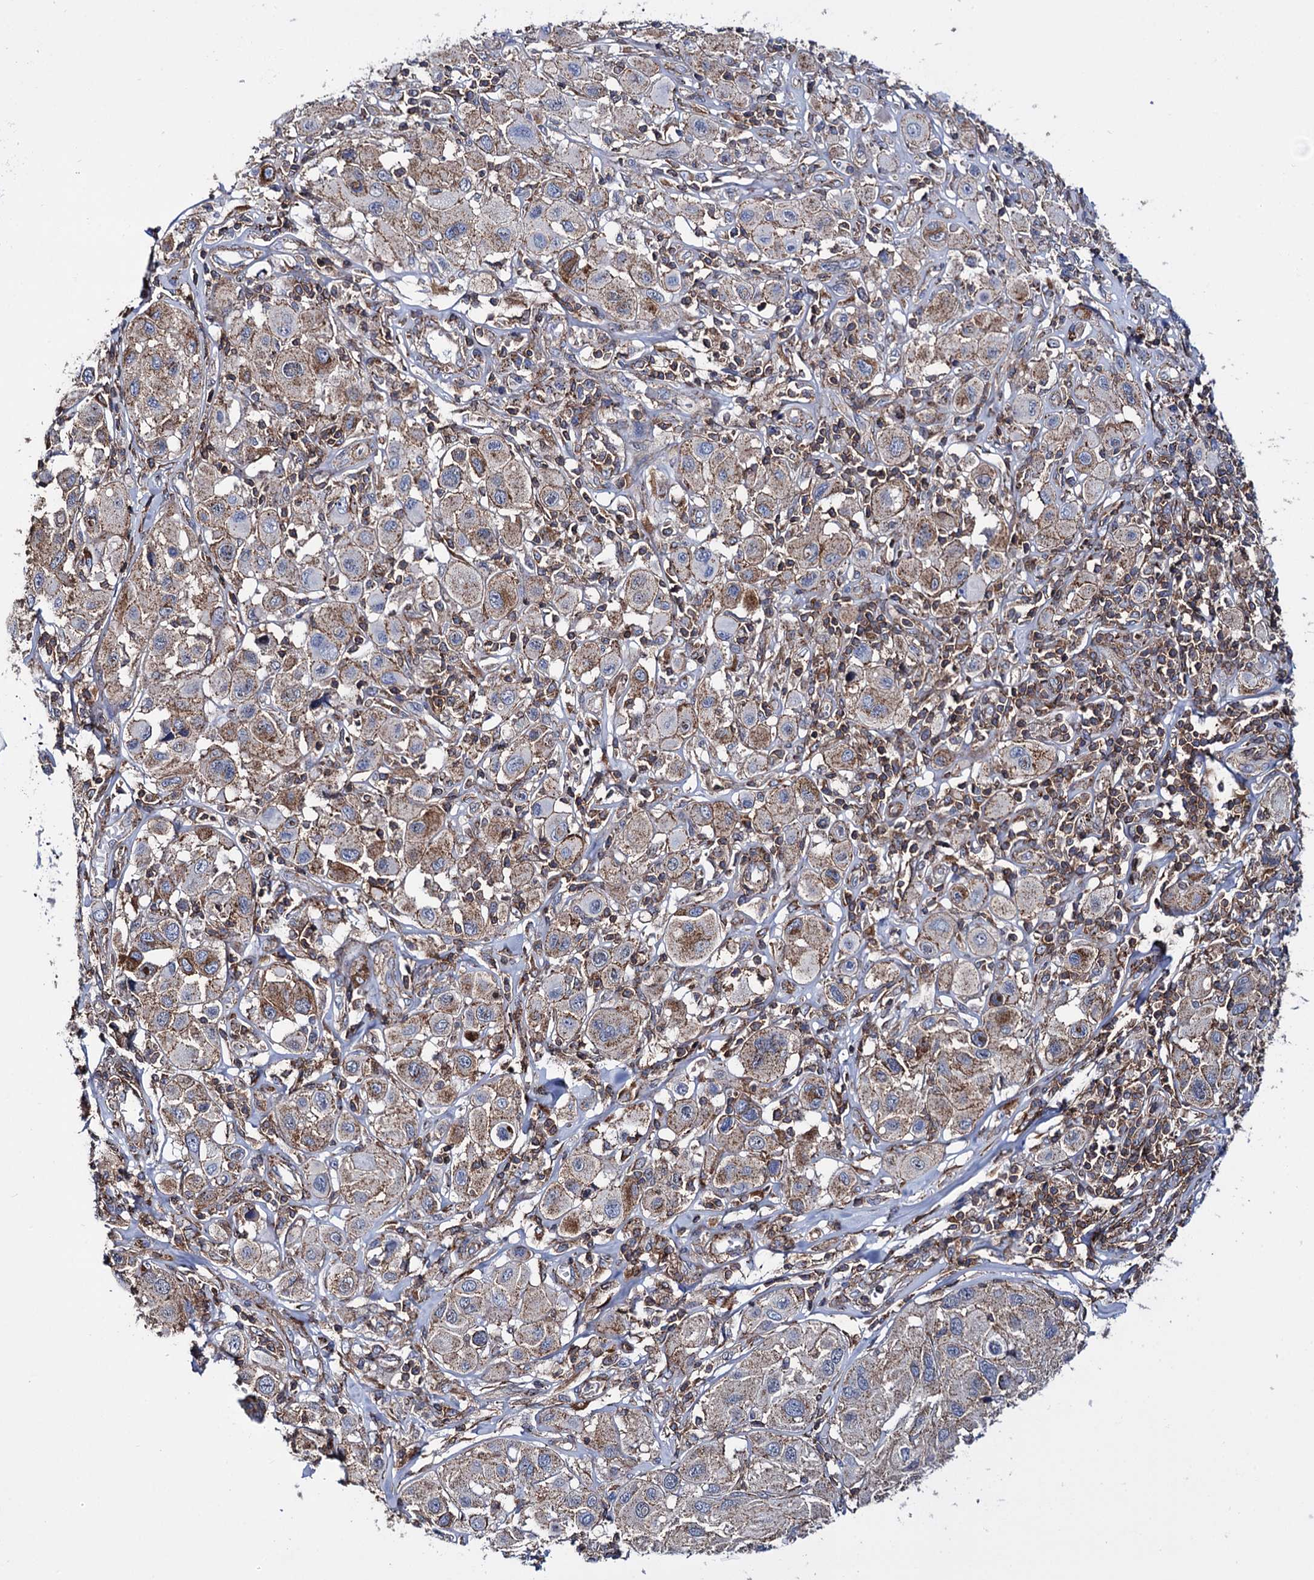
{"staining": {"intensity": "weak", "quantity": ">75%", "location": "cytoplasmic/membranous"}, "tissue": "melanoma", "cell_type": "Tumor cells", "image_type": "cancer", "snomed": [{"axis": "morphology", "description": "Malignant melanoma, Metastatic site"}, {"axis": "topography", "description": "Skin"}], "caption": "A photomicrograph of malignant melanoma (metastatic site) stained for a protein reveals weak cytoplasmic/membranous brown staining in tumor cells. The protein of interest is stained brown, and the nuclei are stained in blue (DAB (3,3'-diaminobenzidine) IHC with brightfield microscopy, high magnification).", "gene": "DEF6", "patient": {"sex": "male", "age": 41}}